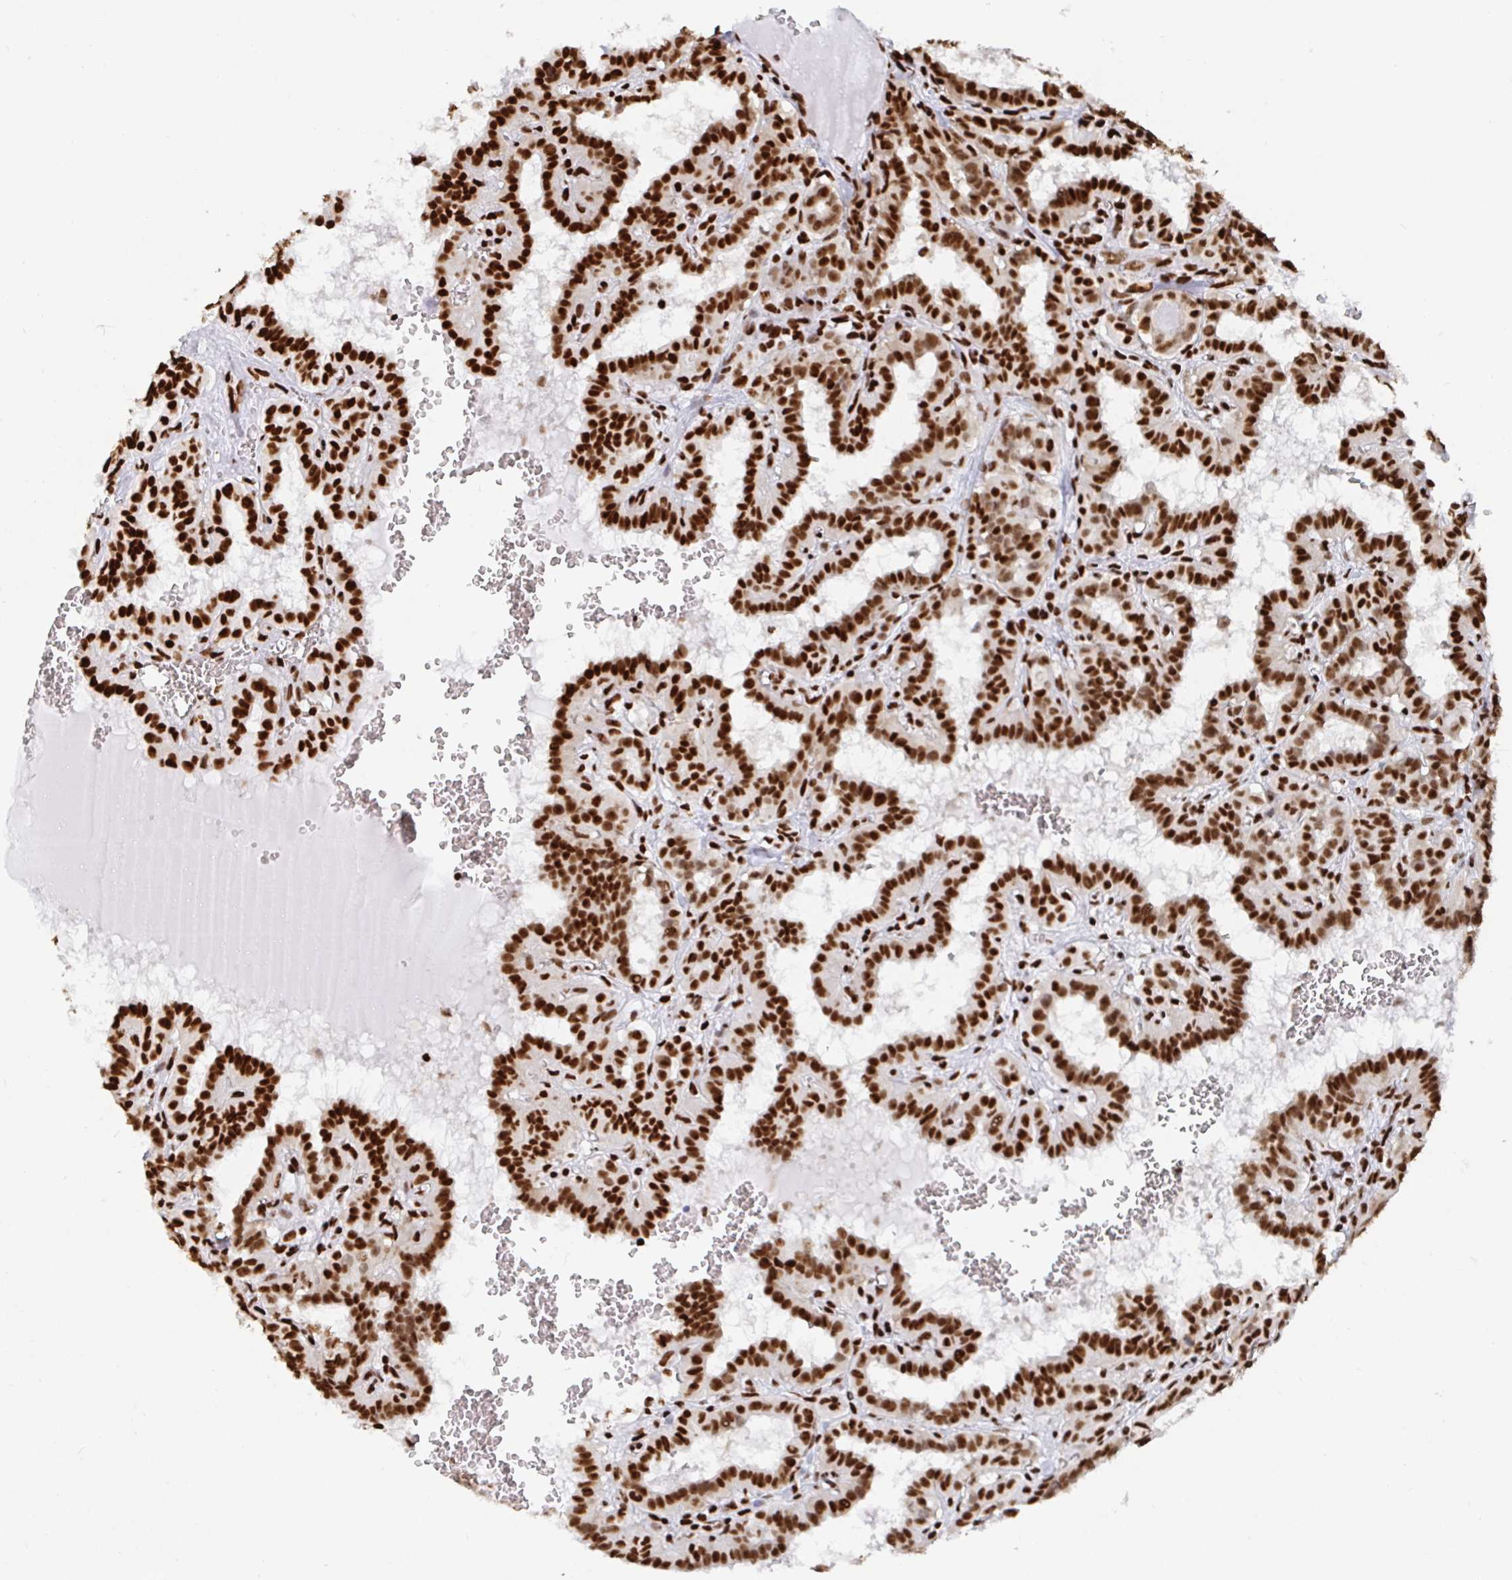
{"staining": {"intensity": "strong", "quantity": ">75%", "location": "nuclear"}, "tissue": "thyroid cancer", "cell_type": "Tumor cells", "image_type": "cancer", "snomed": [{"axis": "morphology", "description": "Papillary adenocarcinoma, NOS"}, {"axis": "topography", "description": "Thyroid gland"}], "caption": "This image reveals IHC staining of human thyroid cancer, with high strong nuclear positivity in about >75% of tumor cells.", "gene": "EWSR1", "patient": {"sex": "female", "age": 21}}